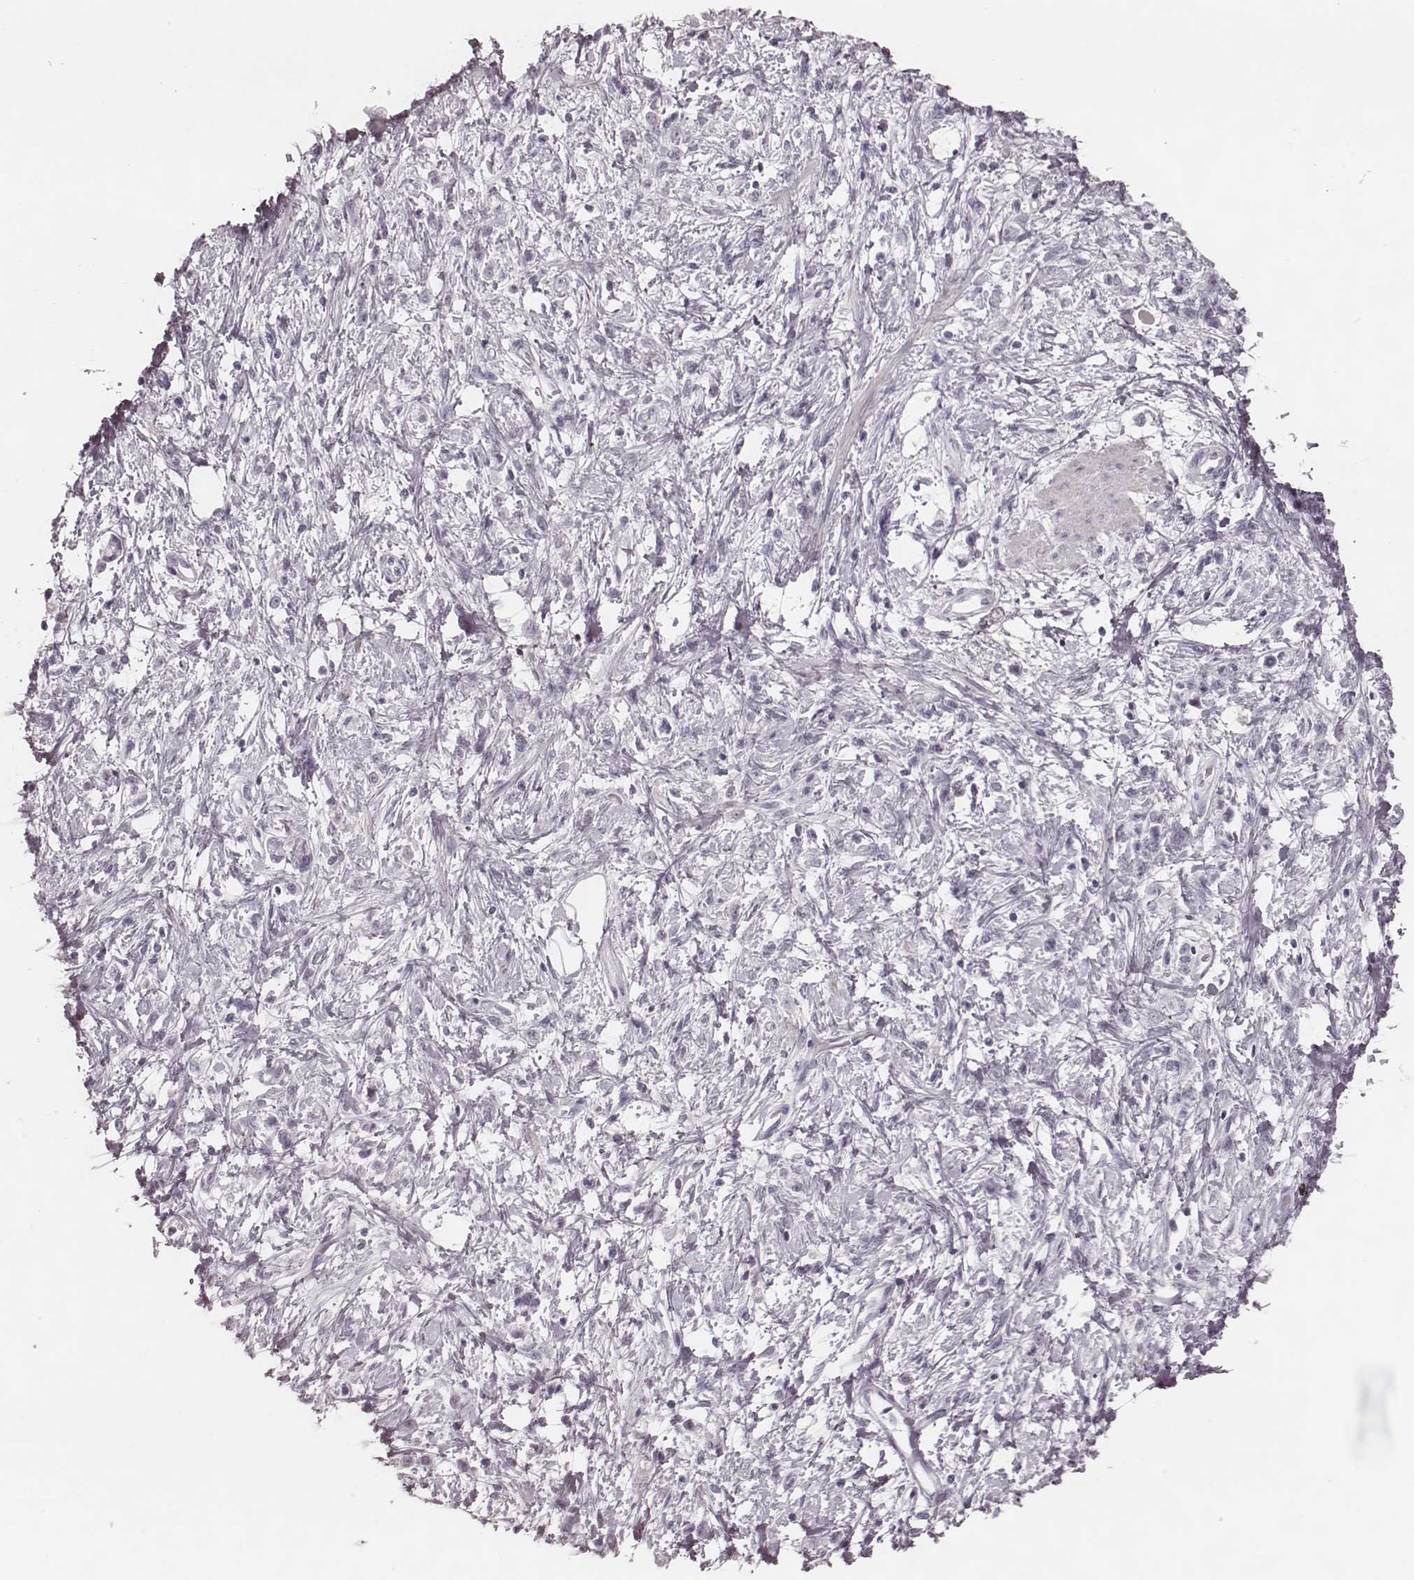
{"staining": {"intensity": "negative", "quantity": "none", "location": "none"}, "tissue": "stomach cancer", "cell_type": "Tumor cells", "image_type": "cancer", "snomed": [{"axis": "morphology", "description": "Adenocarcinoma, NOS"}, {"axis": "topography", "description": "Stomach"}], "caption": "Photomicrograph shows no protein expression in tumor cells of stomach adenocarcinoma tissue.", "gene": "KRT74", "patient": {"sex": "female", "age": 60}}